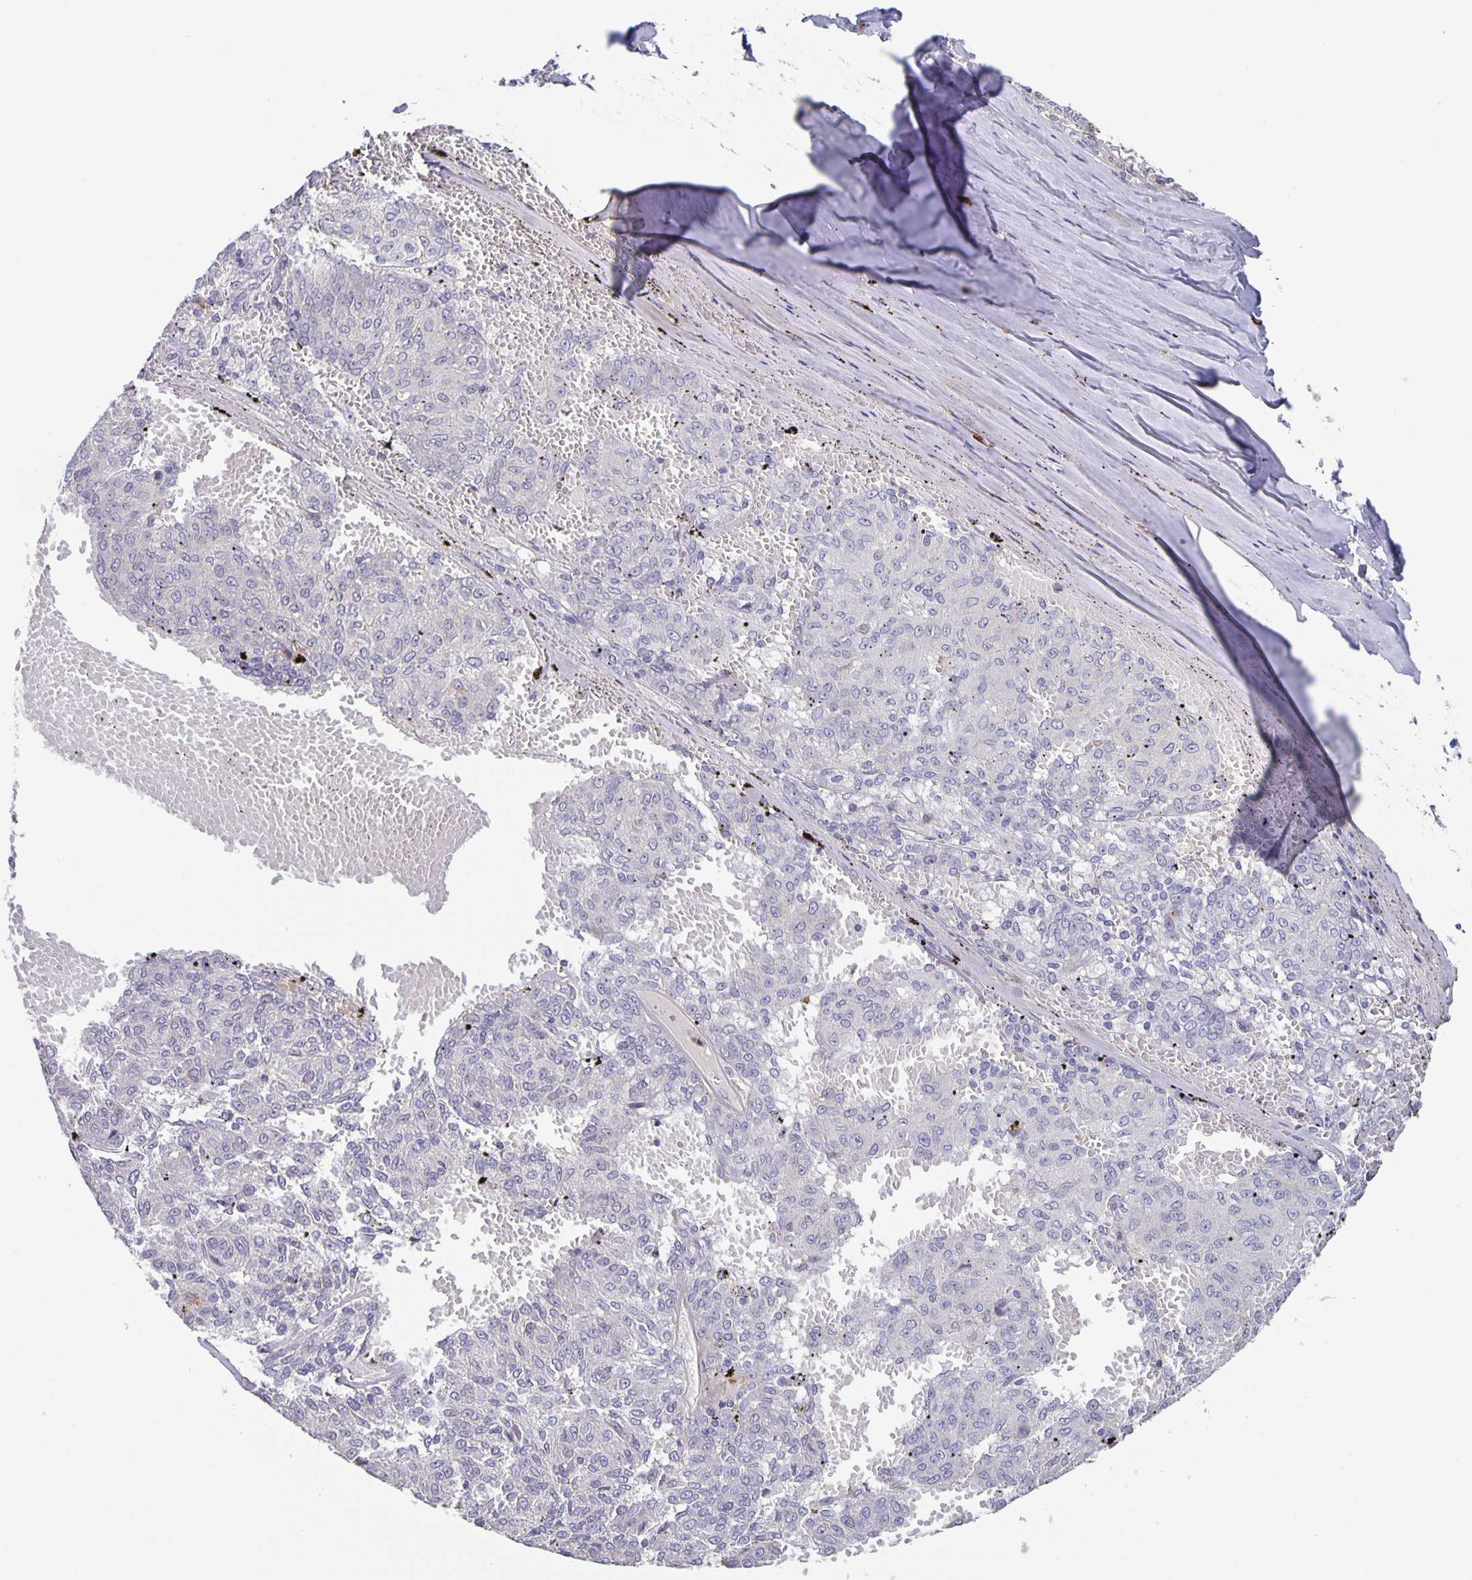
{"staining": {"intensity": "negative", "quantity": "none", "location": "none"}, "tissue": "melanoma", "cell_type": "Tumor cells", "image_type": "cancer", "snomed": [{"axis": "morphology", "description": "Malignant melanoma, NOS"}, {"axis": "topography", "description": "Skin"}], "caption": "Melanoma was stained to show a protein in brown. There is no significant staining in tumor cells.", "gene": "GDF15", "patient": {"sex": "female", "age": 72}}